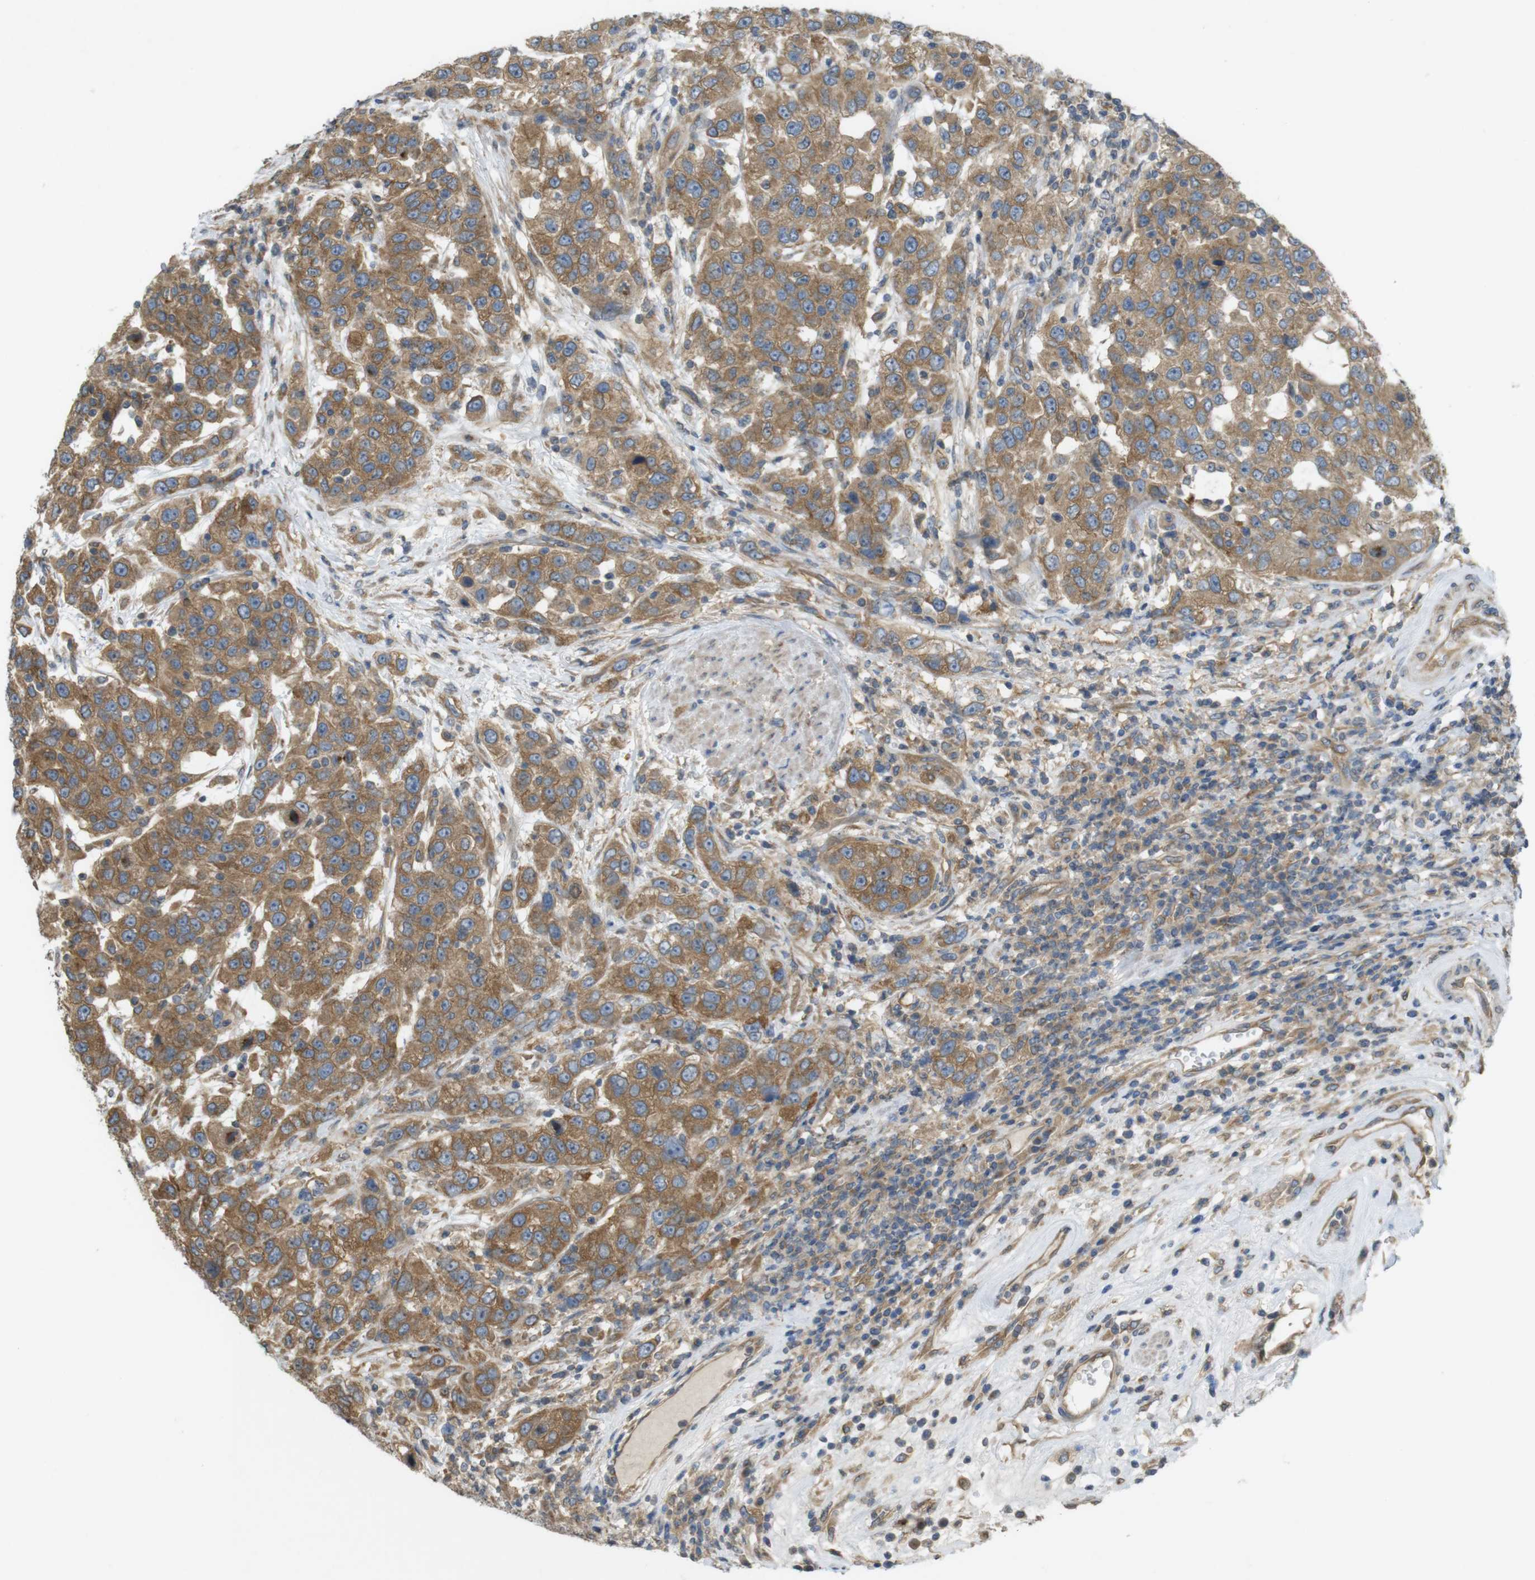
{"staining": {"intensity": "moderate", "quantity": ">75%", "location": "cytoplasmic/membranous"}, "tissue": "urothelial cancer", "cell_type": "Tumor cells", "image_type": "cancer", "snomed": [{"axis": "morphology", "description": "Urothelial carcinoma, High grade"}, {"axis": "topography", "description": "Urinary bladder"}], "caption": "Moderate cytoplasmic/membranous staining is seen in about >75% of tumor cells in urothelial cancer.", "gene": "KIF5B", "patient": {"sex": "female", "age": 80}}